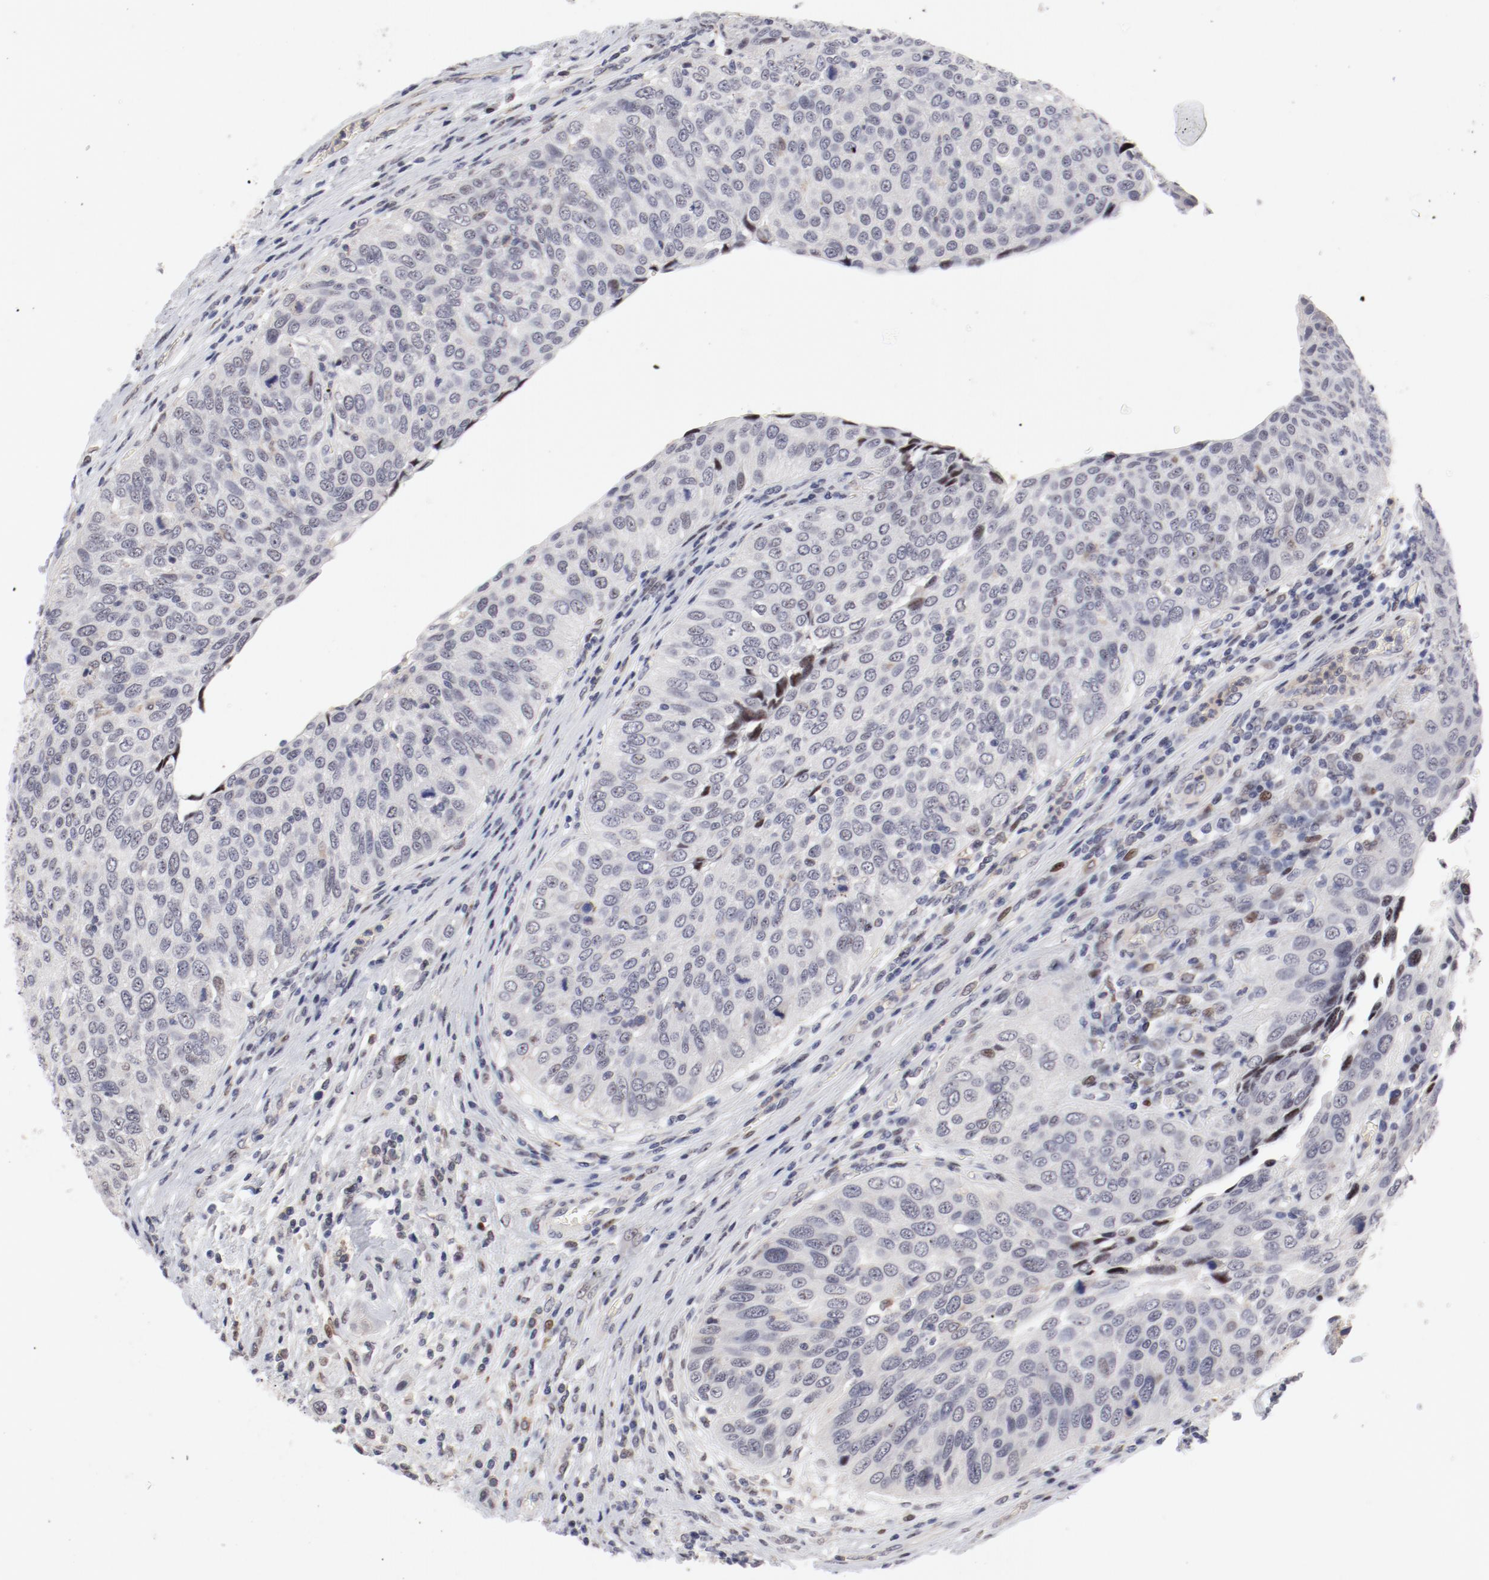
{"staining": {"intensity": "negative", "quantity": "none", "location": "none"}, "tissue": "urothelial cancer", "cell_type": "Tumor cells", "image_type": "cancer", "snomed": [{"axis": "morphology", "description": "Urothelial carcinoma, High grade"}, {"axis": "topography", "description": "Urinary bladder"}], "caption": "An immunohistochemistry photomicrograph of high-grade urothelial carcinoma is shown. There is no staining in tumor cells of high-grade urothelial carcinoma.", "gene": "FSCB", "patient": {"sex": "male", "age": 50}}